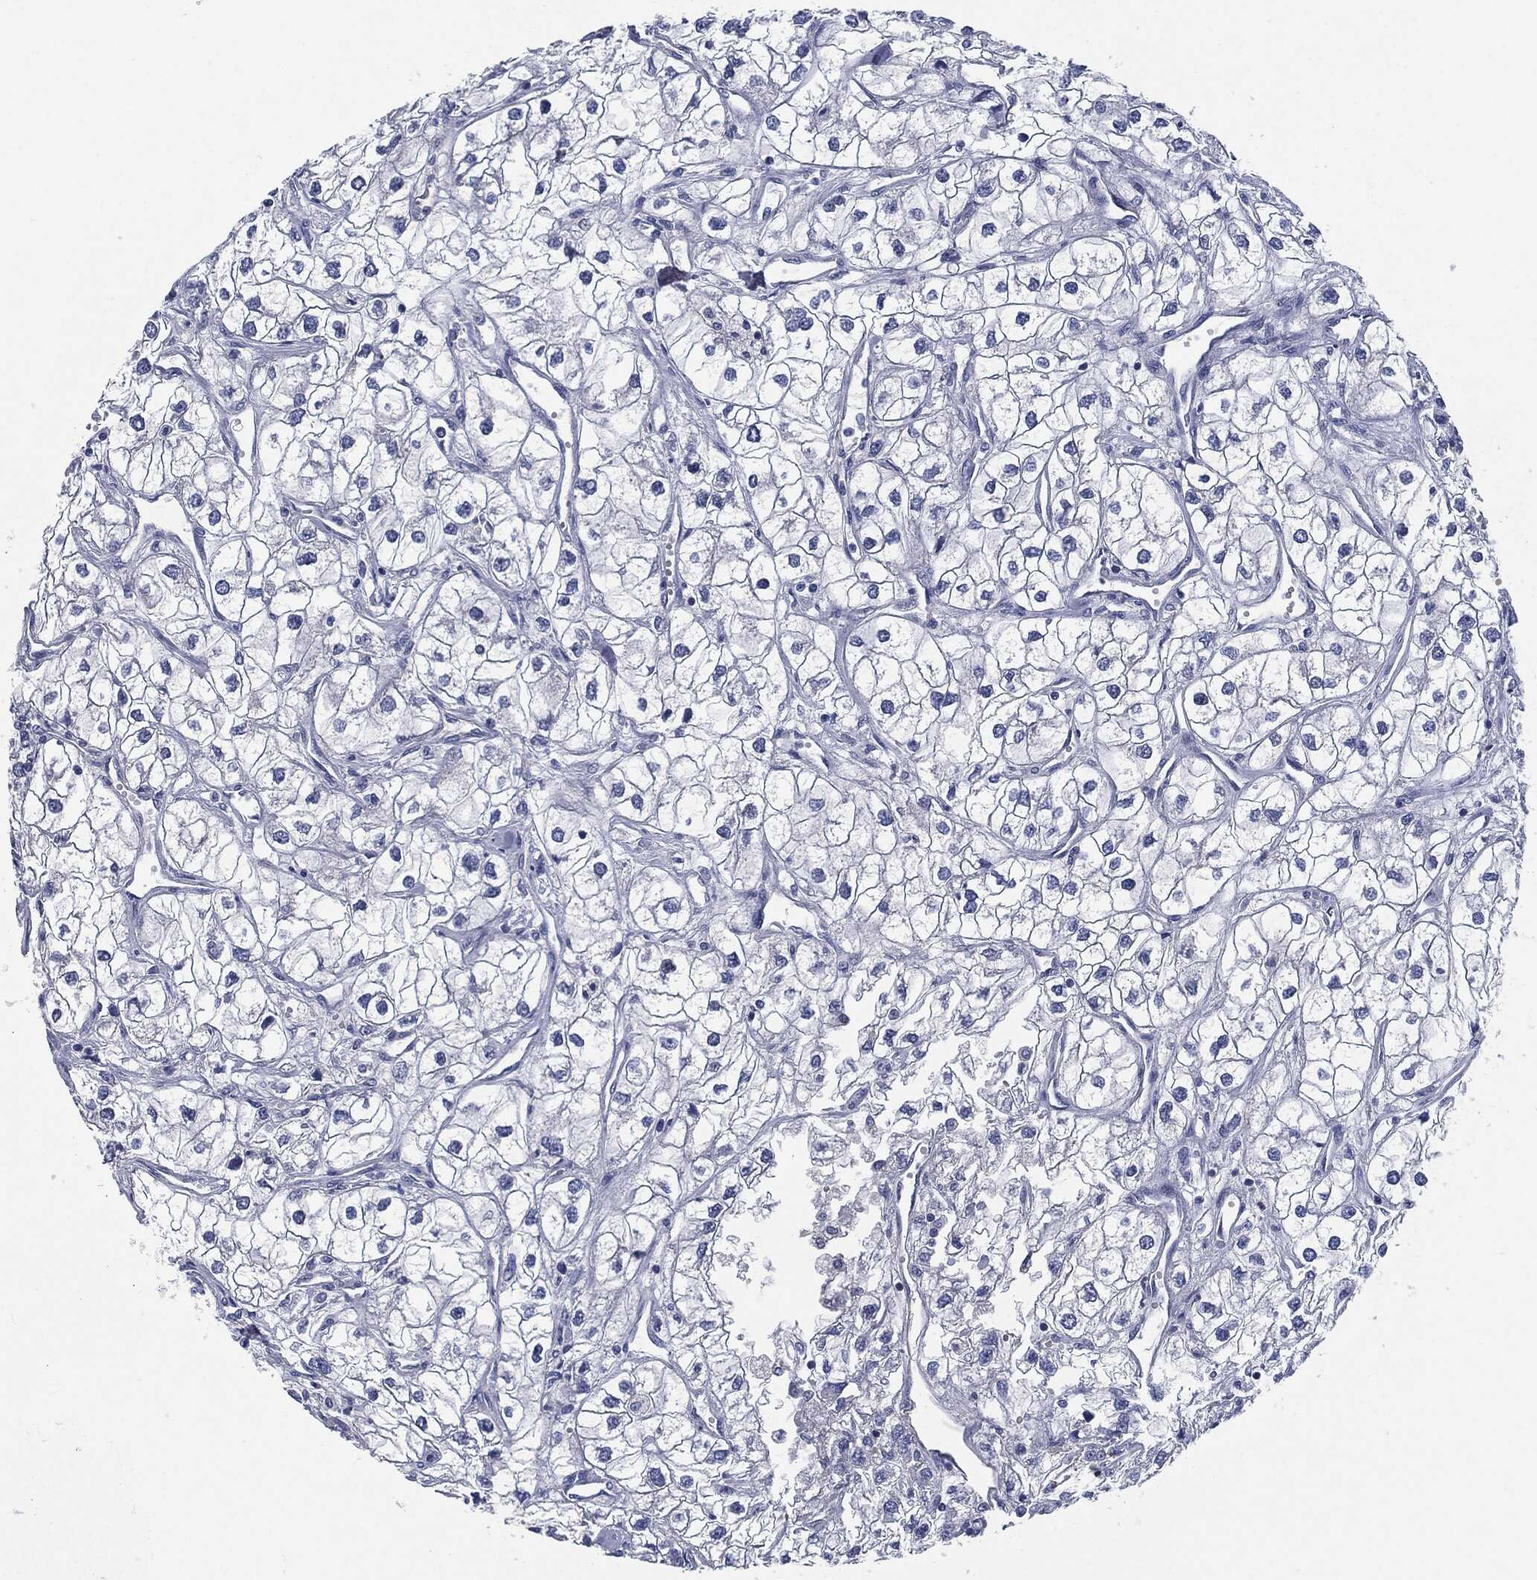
{"staining": {"intensity": "negative", "quantity": "none", "location": "none"}, "tissue": "renal cancer", "cell_type": "Tumor cells", "image_type": "cancer", "snomed": [{"axis": "morphology", "description": "Adenocarcinoma, NOS"}, {"axis": "topography", "description": "Kidney"}], "caption": "An image of renal adenocarcinoma stained for a protein reveals no brown staining in tumor cells.", "gene": "CD27", "patient": {"sex": "male", "age": 59}}